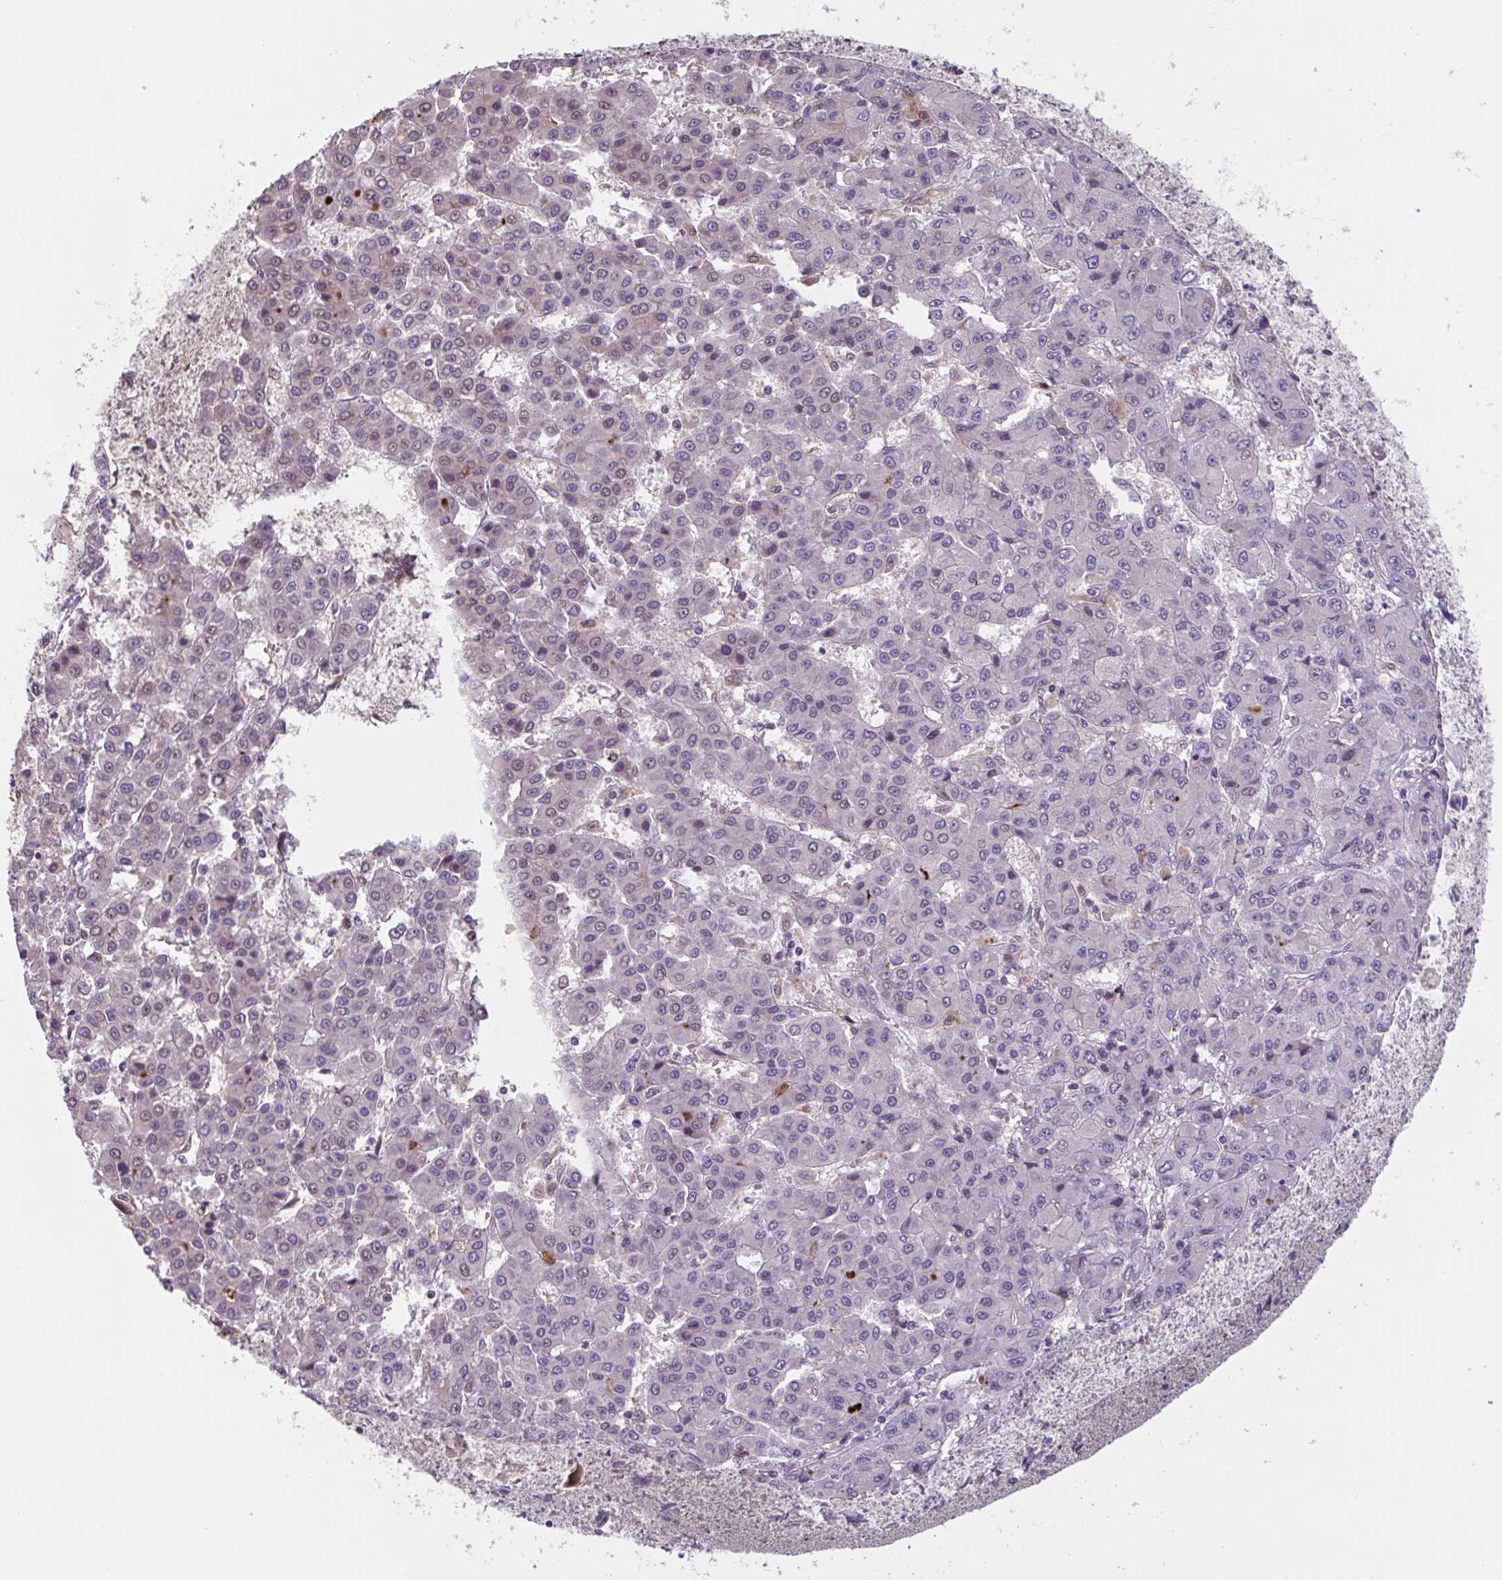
{"staining": {"intensity": "weak", "quantity": "<25%", "location": "nuclear"}, "tissue": "liver cancer", "cell_type": "Tumor cells", "image_type": "cancer", "snomed": [{"axis": "morphology", "description": "Carcinoma, Hepatocellular, NOS"}, {"axis": "topography", "description": "Liver"}], "caption": "A photomicrograph of human liver cancer is negative for staining in tumor cells. (DAB IHC with hematoxylin counter stain).", "gene": "RIOK1", "patient": {"sex": "male", "age": 70}}